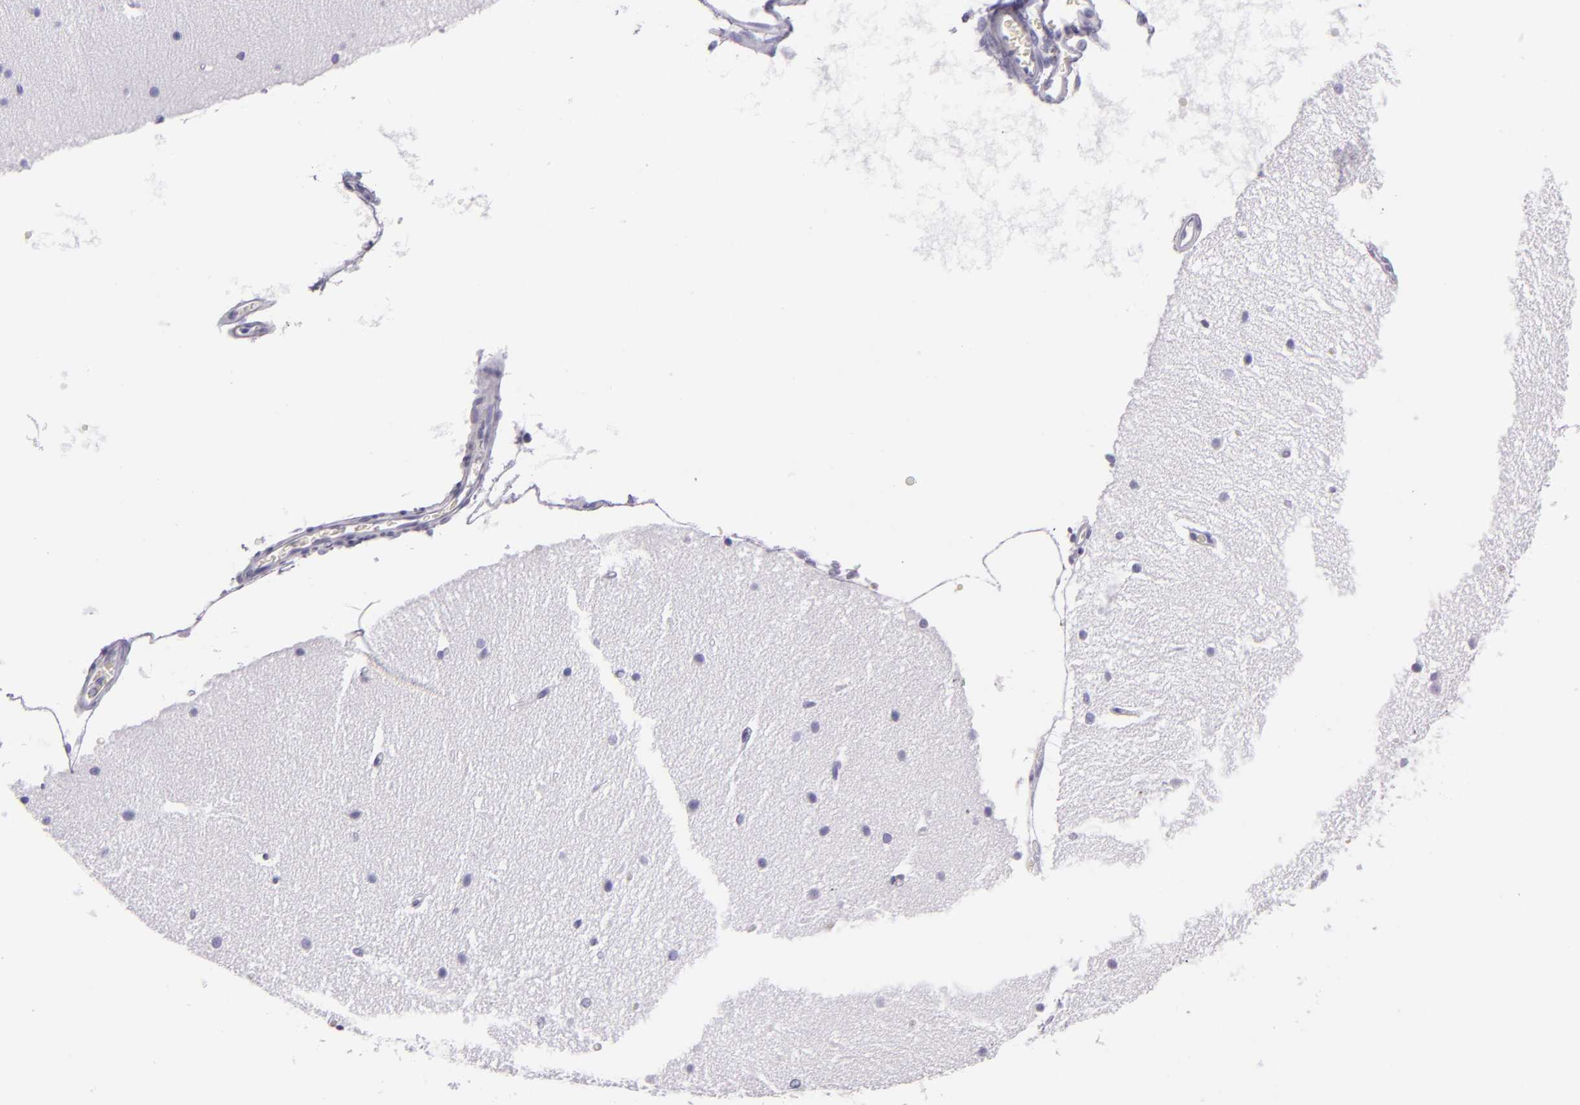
{"staining": {"intensity": "negative", "quantity": "none", "location": "none"}, "tissue": "cerebellum", "cell_type": "Cells in granular layer", "image_type": "normal", "snomed": [{"axis": "morphology", "description": "Normal tissue, NOS"}, {"axis": "topography", "description": "Cerebellum"}], "caption": "An immunohistochemistry photomicrograph of benign cerebellum is shown. There is no staining in cells in granular layer of cerebellum.", "gene": "CR2", "patient": {"sex": "female", "age": 54}}